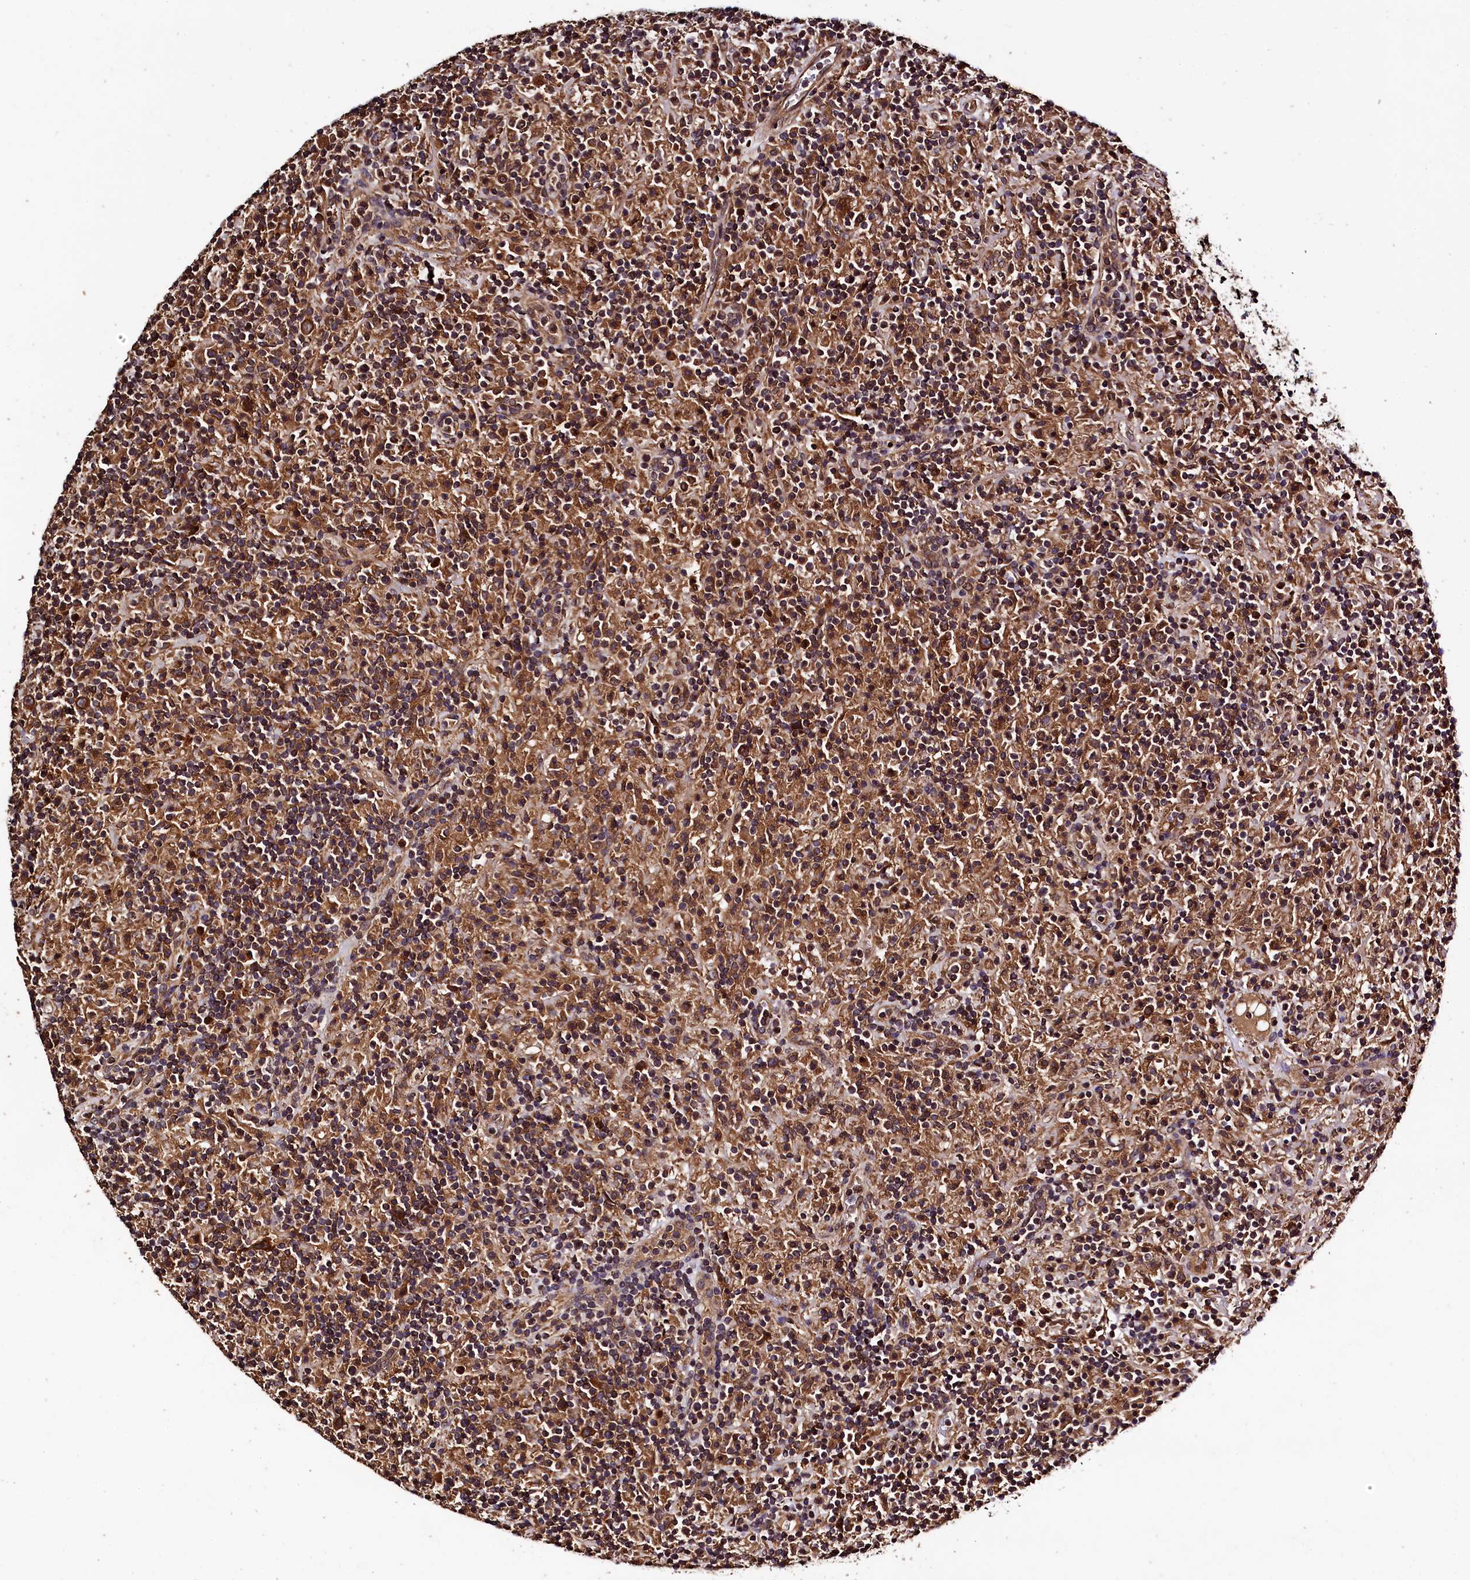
{"staining": {"intensity": "strong", "quantity": ">75%", "location": "cytoplasmic/membranous"}, "tissue": "lymphoma", "cell_type": "Tumor cells", "image_type": "cancer", "snomed": [{"axis": "morphology", "description": "Hodgkin's disease, NOS"}, {"axis": "topography", "description": "Lymph node"}], "caption": "Lymphoma stained with a brown dye demonstrates strong cytoplasmic/membranous positive staining in approximately >75% of tumor cells.", "gene": "KLC2", "patient": {"sex": "male", "age": 70}}